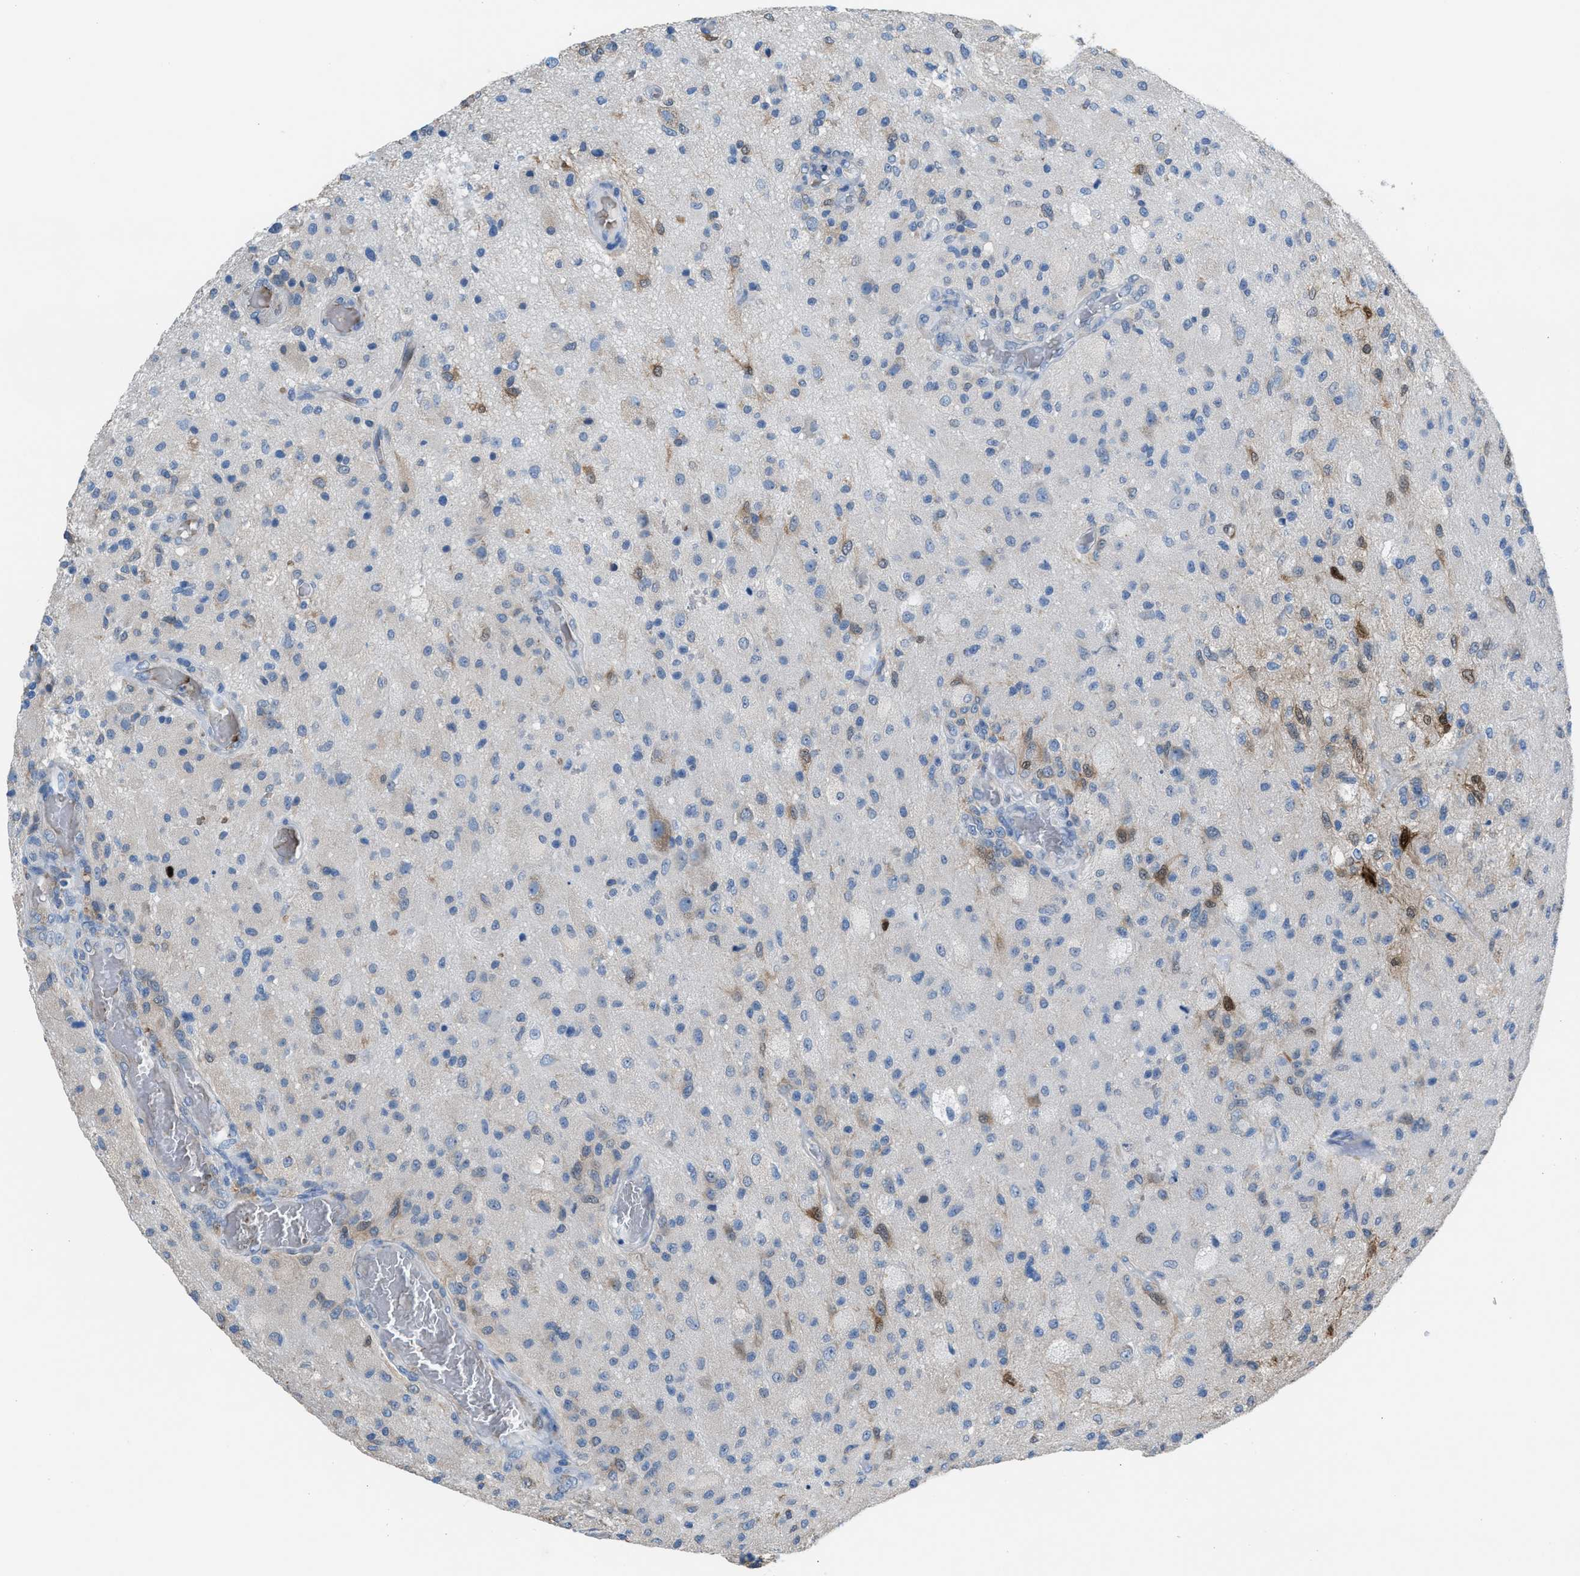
{"staining": {"intensity": "negative", "quantity": "none", "location": "none"}, "tissue": "glioma", "cell_type": "Tumor cells", "image_type": "cancer", "snomed": [{"axis": "morphology", "description": "Normal tissue, NOS"}, {"axis": "morphology", "description": "Glioma, malignant, High grade"}, {"axis": "topography", "description": "Cerebral cortex"}], "caption": "The histopathology image reveals no staining of tumor cells in glioma.", "gene": "CA3", "patient": {"sex": "male", "age": 77}}